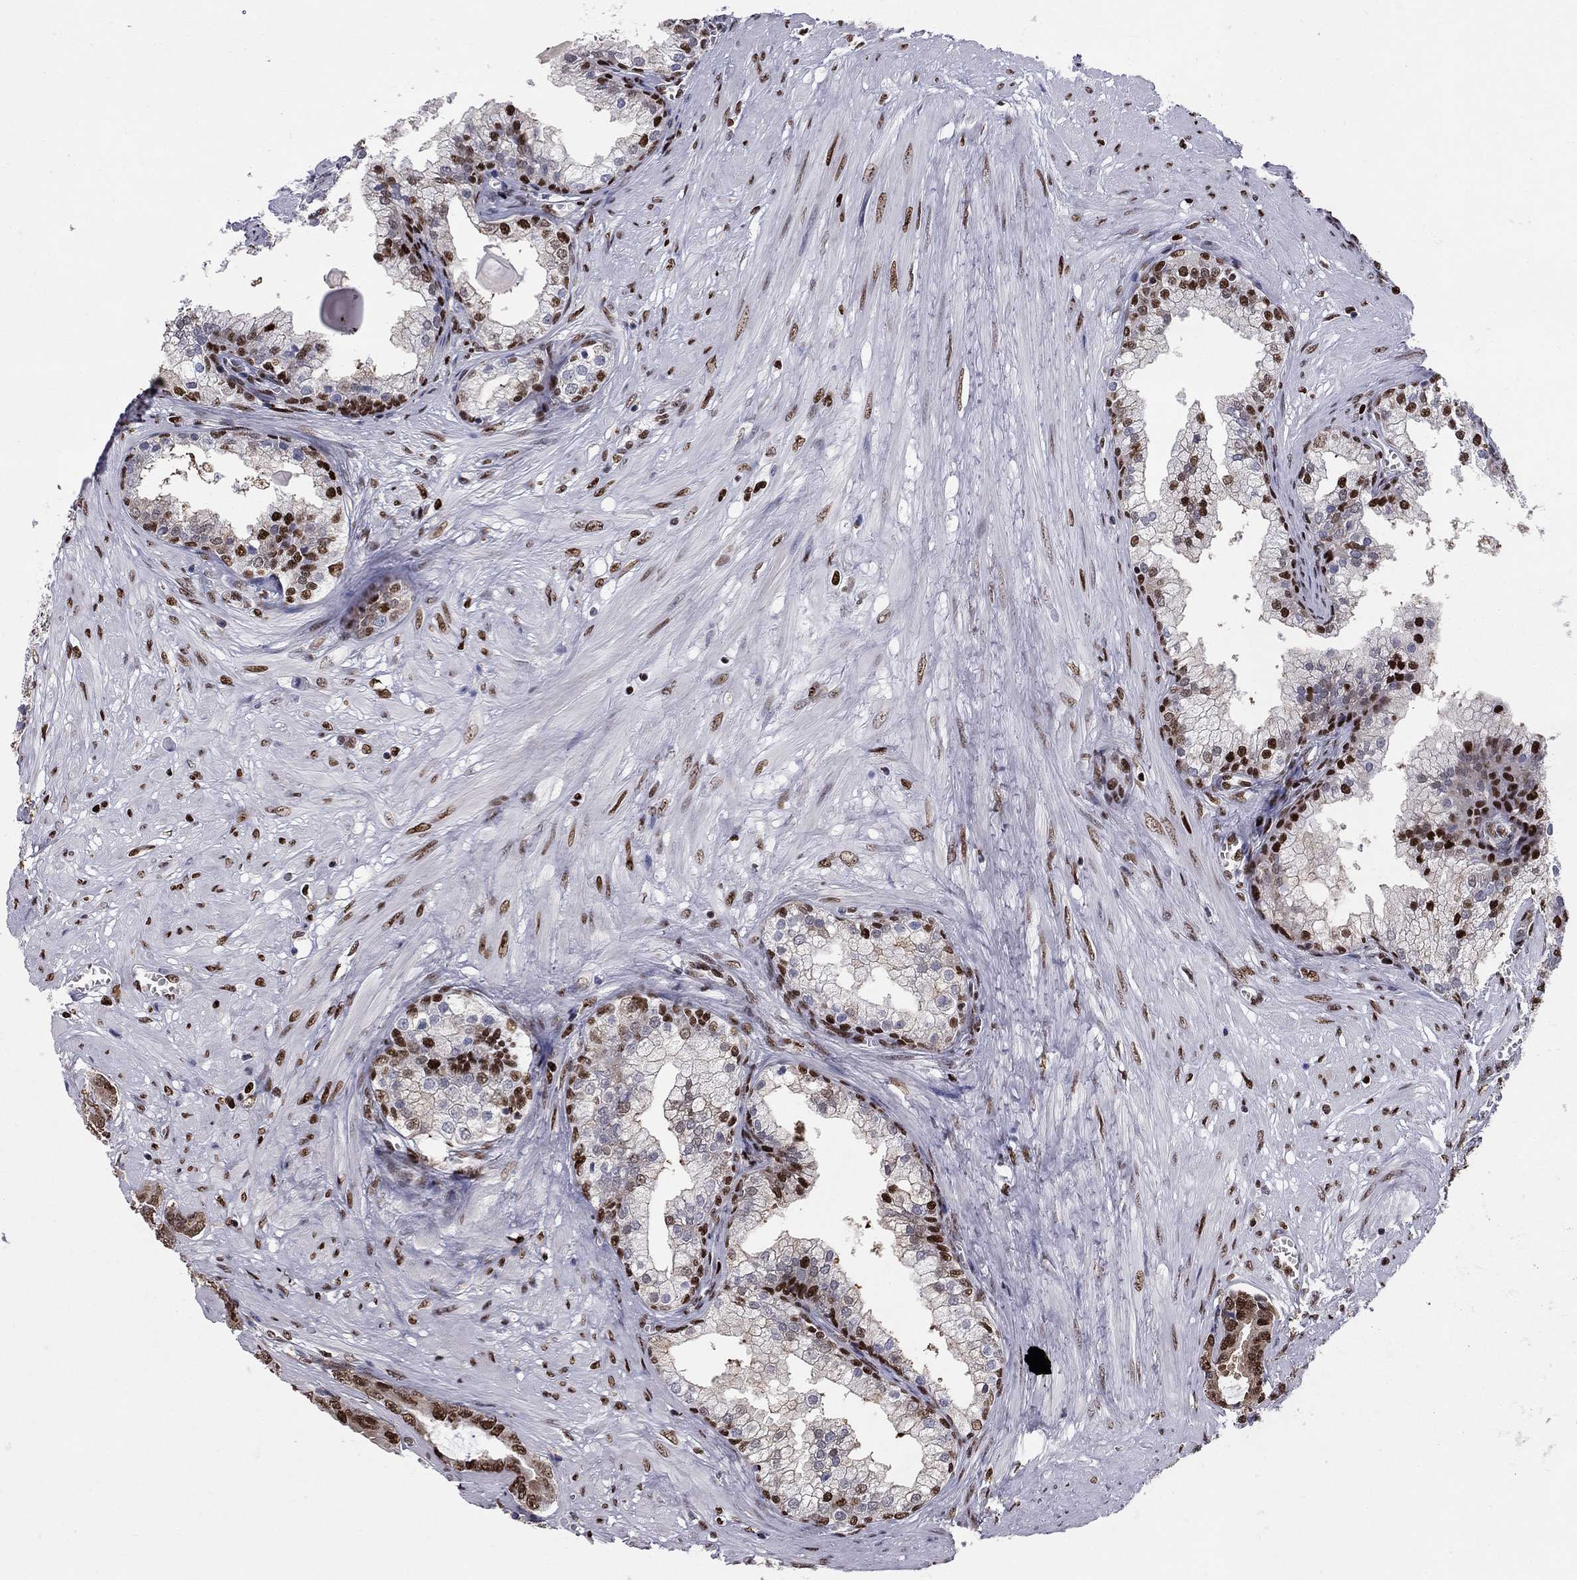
{"staining": {"intensity": "strong", "quantity": ">75%", "location": "nuclear"}, "tissue": "prostate cancer", "cell_type": "Tumor cells", "image_type": "cancer", "snomed": [{"axis": "morphology", "description": "Adenocarcinoma, NOS"}, {"axis": "topography", "description": "Prostate"}], "caption": "Brown immunohistochemical staining in human prostate cancer demonstrates strong nuclear positivity in about >75% of tumor cells.", "gene": "PCGF3", "patient": {"sex": "male", "age": 67}}